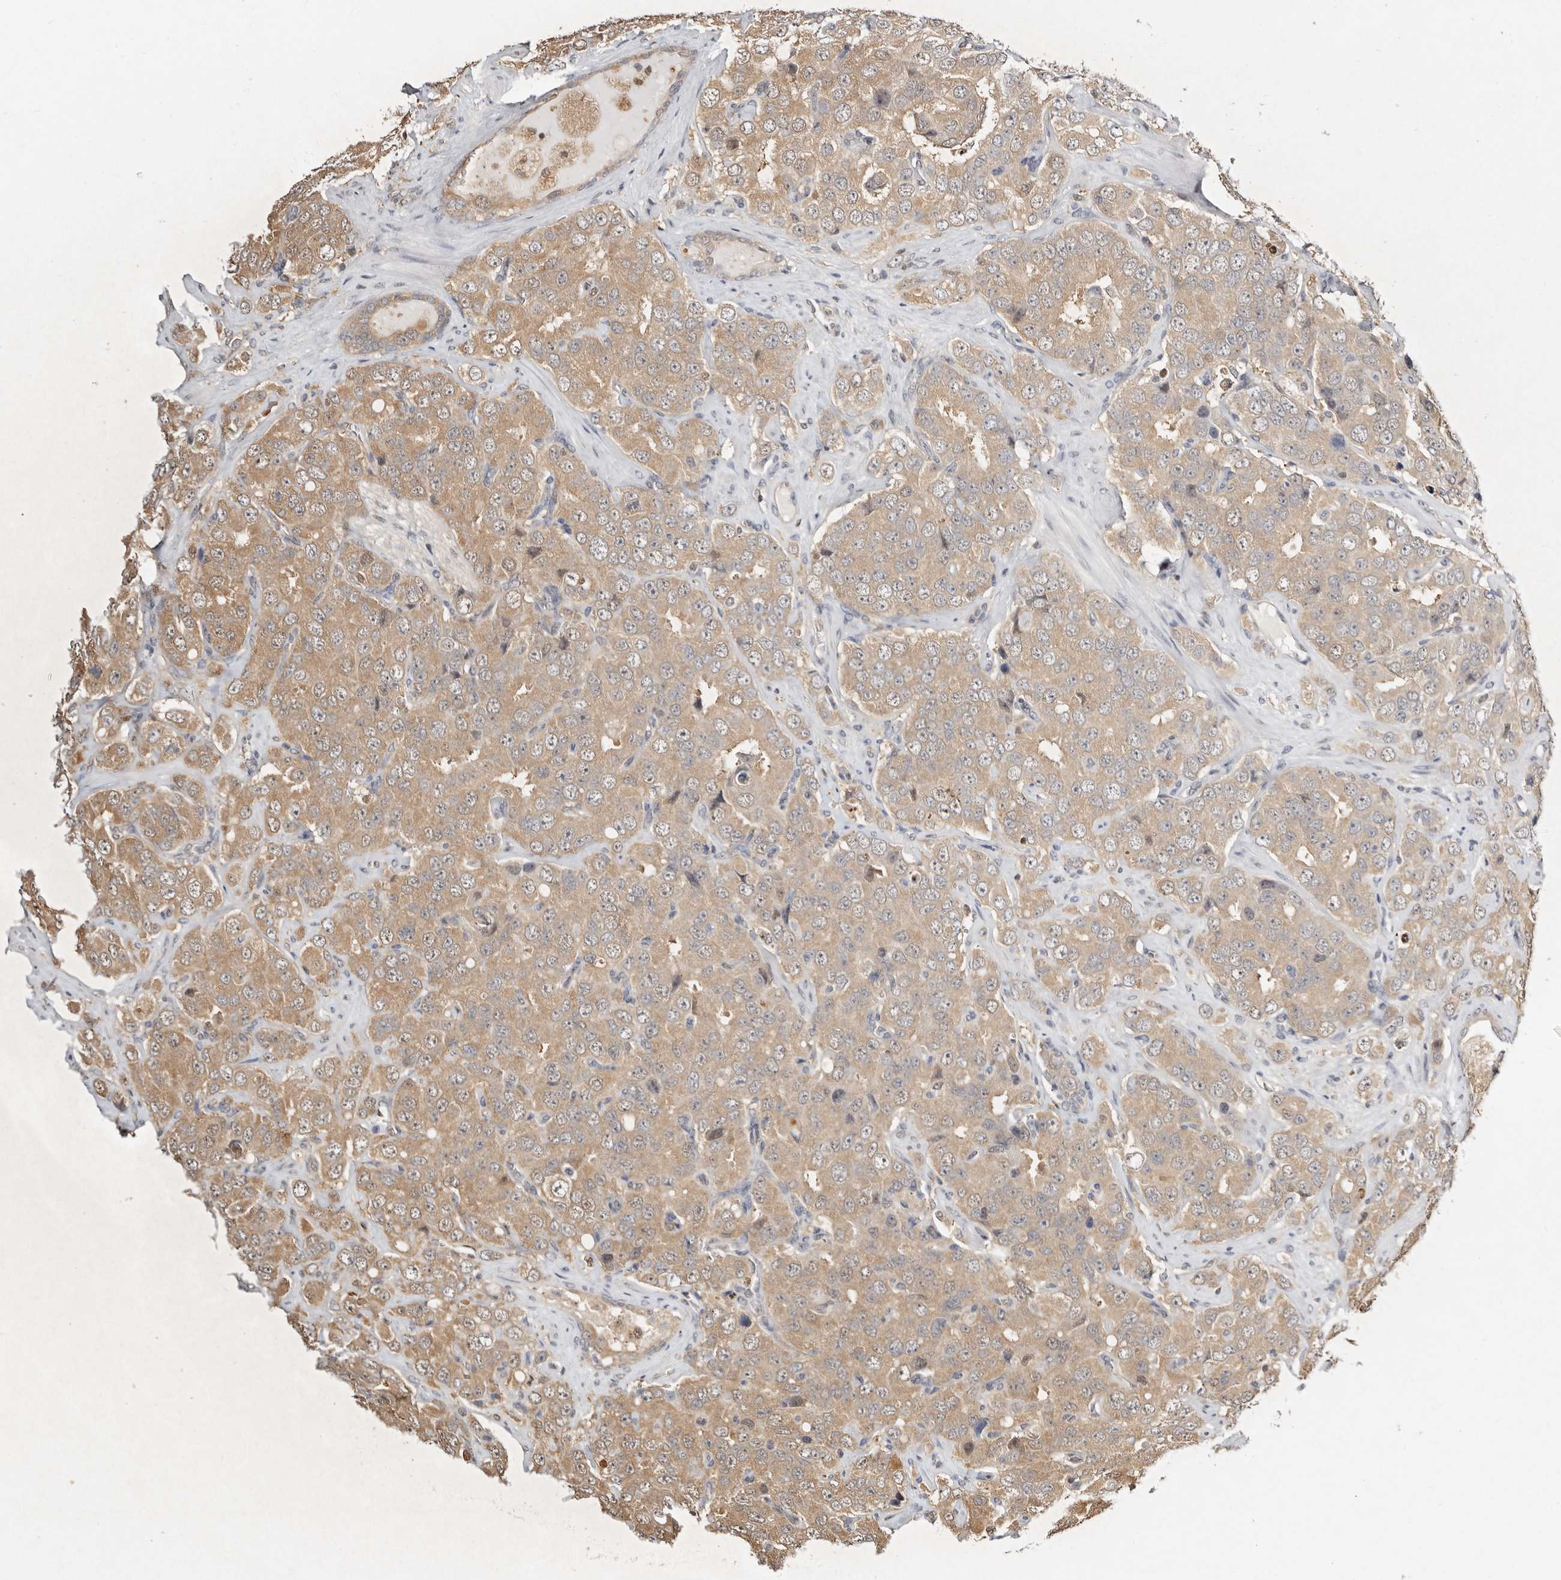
{"staining": {"intensity": "moderate", "quantity": ">75%", "location": "cytoplasmic/membranous"}, "tissue": "prostate cancer", "cell_type": "Tumor cells", "image_type": "cancer", "snomed": [{"axis": "morphology", "description": "Adenocarcinoma, High grade"}, {"axis": "topography", "description": "Prostate"}], "caption": "Human prostate cancer stained for a protein (brown) exhibits moderate cytoplasmic/membranous positive staining in about >75% of tumor cells.", "gene": "PSMA5", "patient": {"sex": "male", "age": 58}}